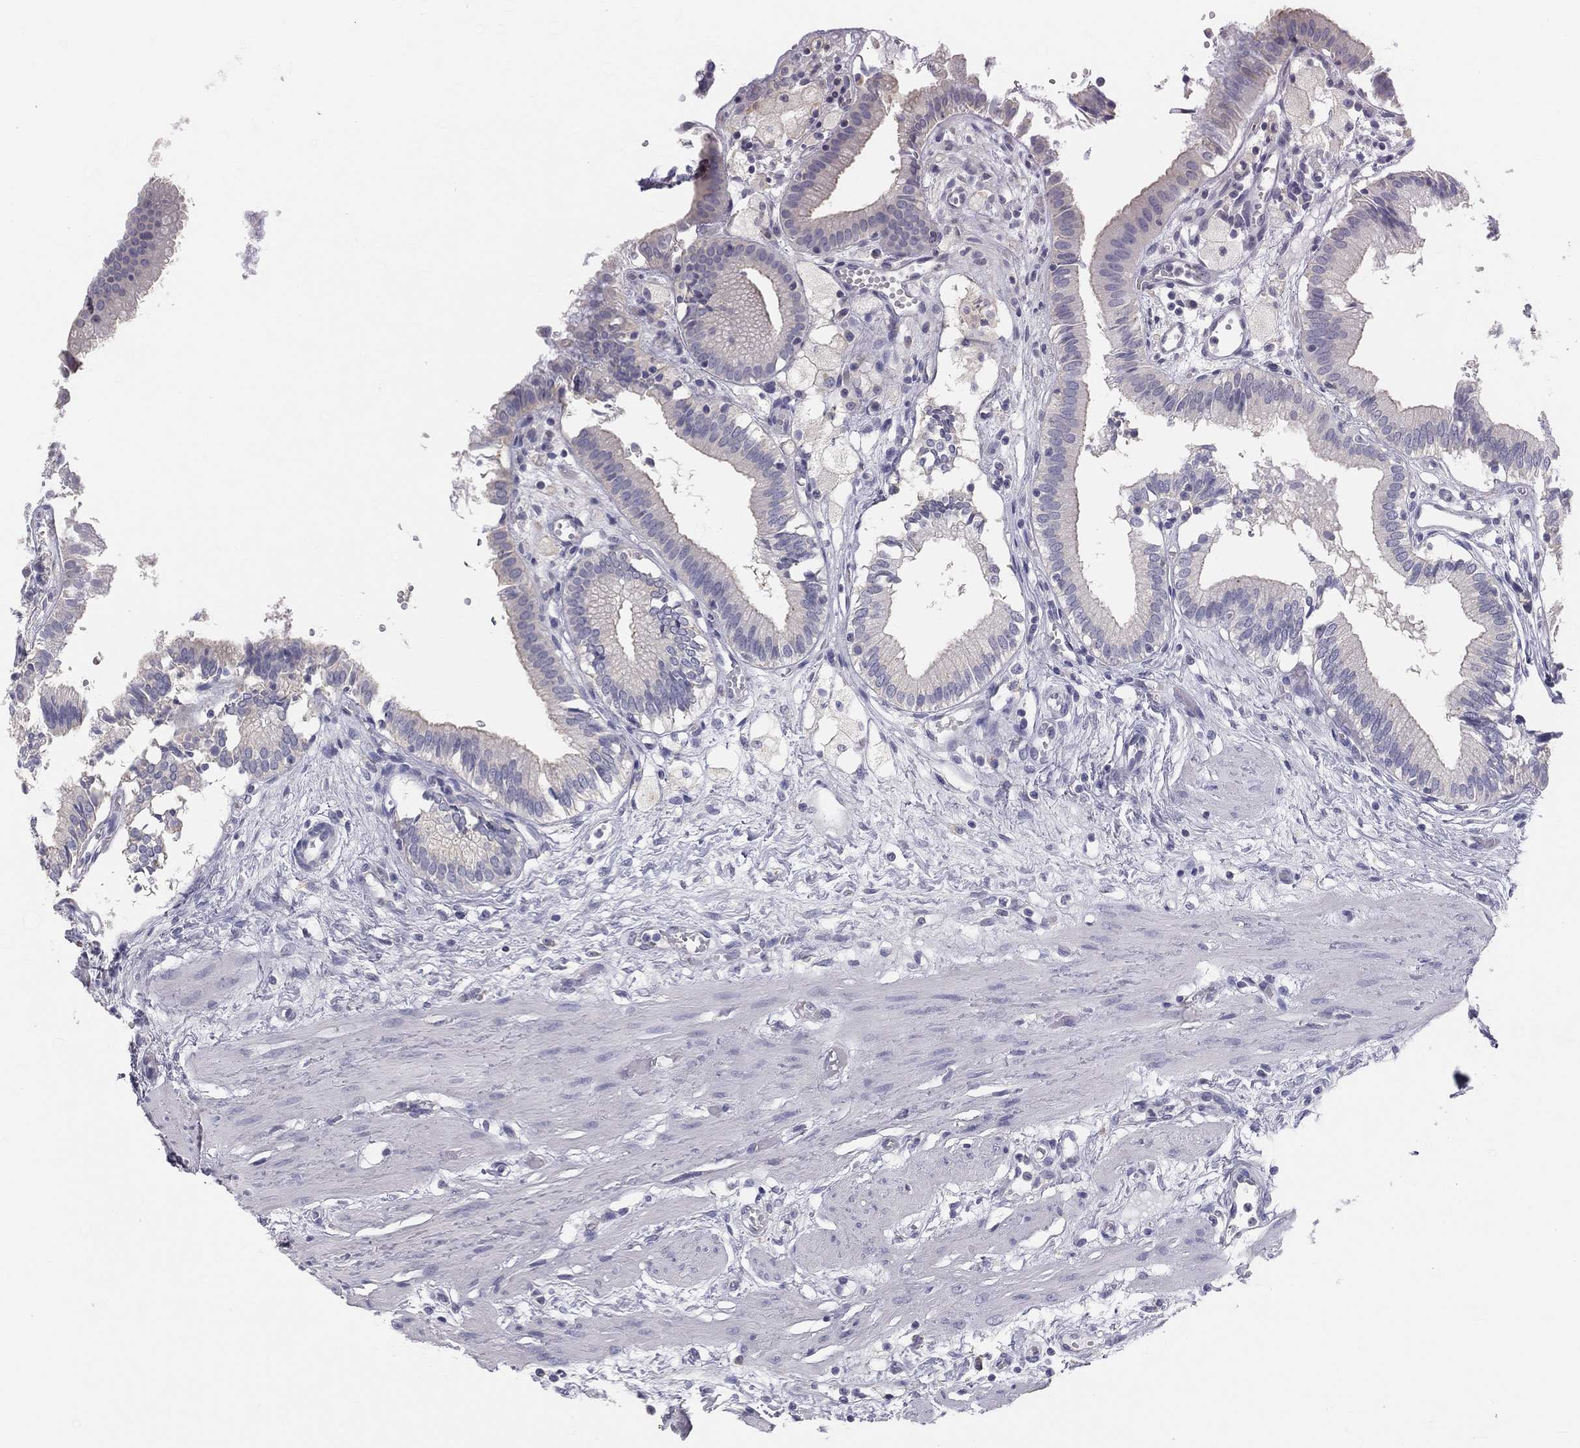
{"staining": {"intensity": "negative", "quantity": "none", "location": "none"}, "tissue": "gallbladder", "cell_type": "Glandular cells", "image_type": "normal", "snomed": [{"axis": "morphology", "description": "Normal tissue, NOS"}, {"axis": "topography", "description": "Gallbladder"}], "caption": "Photomicrograph shows no protein positivity in glandular cells of unremarkable gallbladder. Brightfield microscopy of immunohistochemistry (IHC) stained with DAB (3,3'-diaminobenzidine) (brown) and hematoxylin (blue), captured at high magnification.", "gene": "MUC13", "patient": {"sex": "female", "age": 24}}